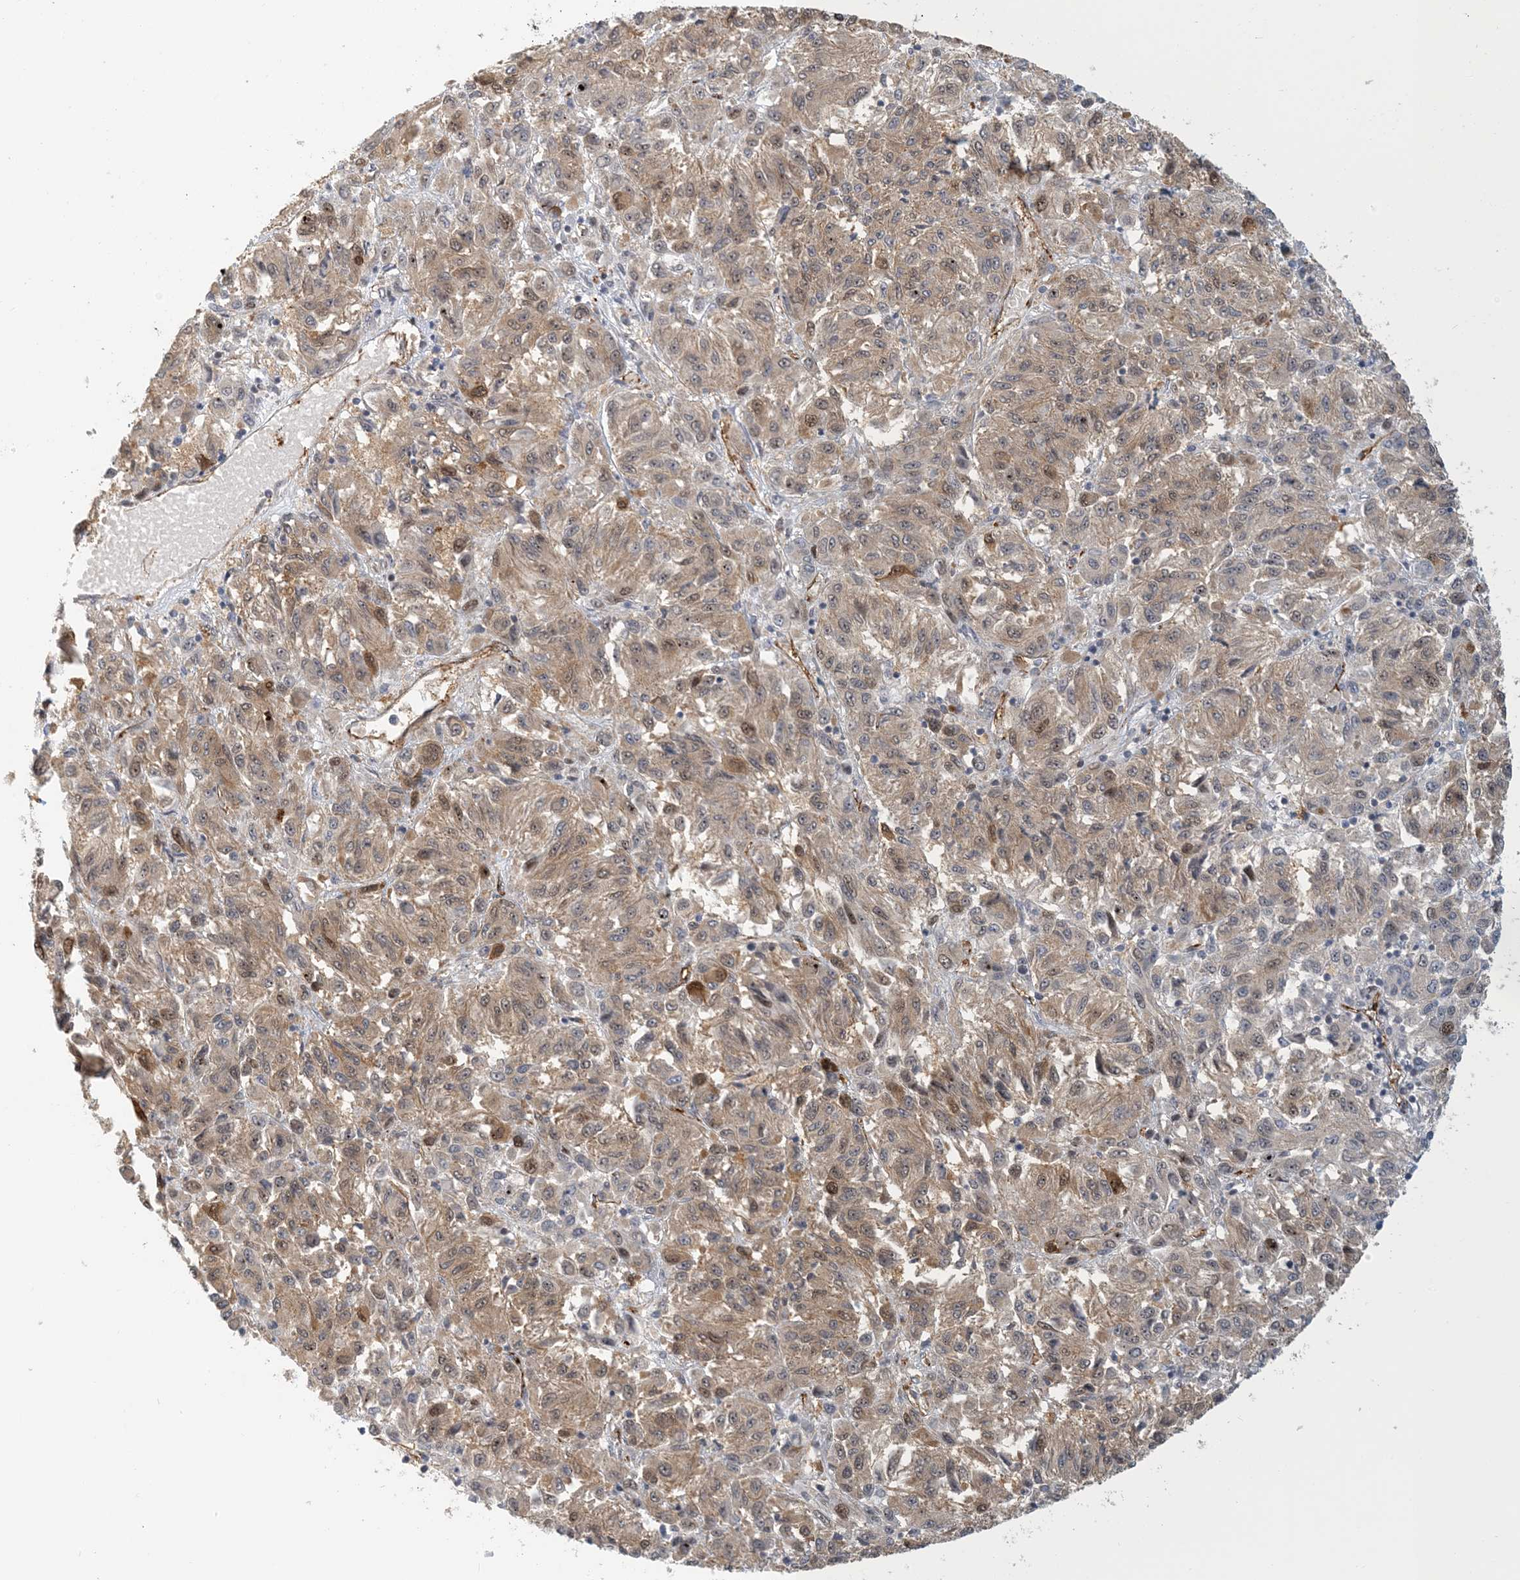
{"staining": {"intensity": "moderate", "quantity": "<25%", "location": "nuclear"}, "tissue": "melanoma", "cell_type": "Tumor cells", "image_type": "cancer", "snomed": [{"axis": "morphology", "description": "Malignant melanoma, Metastatic site"}, {"axis": "topography", "description": "Lung"}], "caption": "Brown immunohistochemical staining in malignant melanoma (metastatic site) reveals moderate nuclear positivity in approximately <25% of tumor cells.", "gene": "MAPKBP1", "patient": {"sex": "male", "age": 64}}